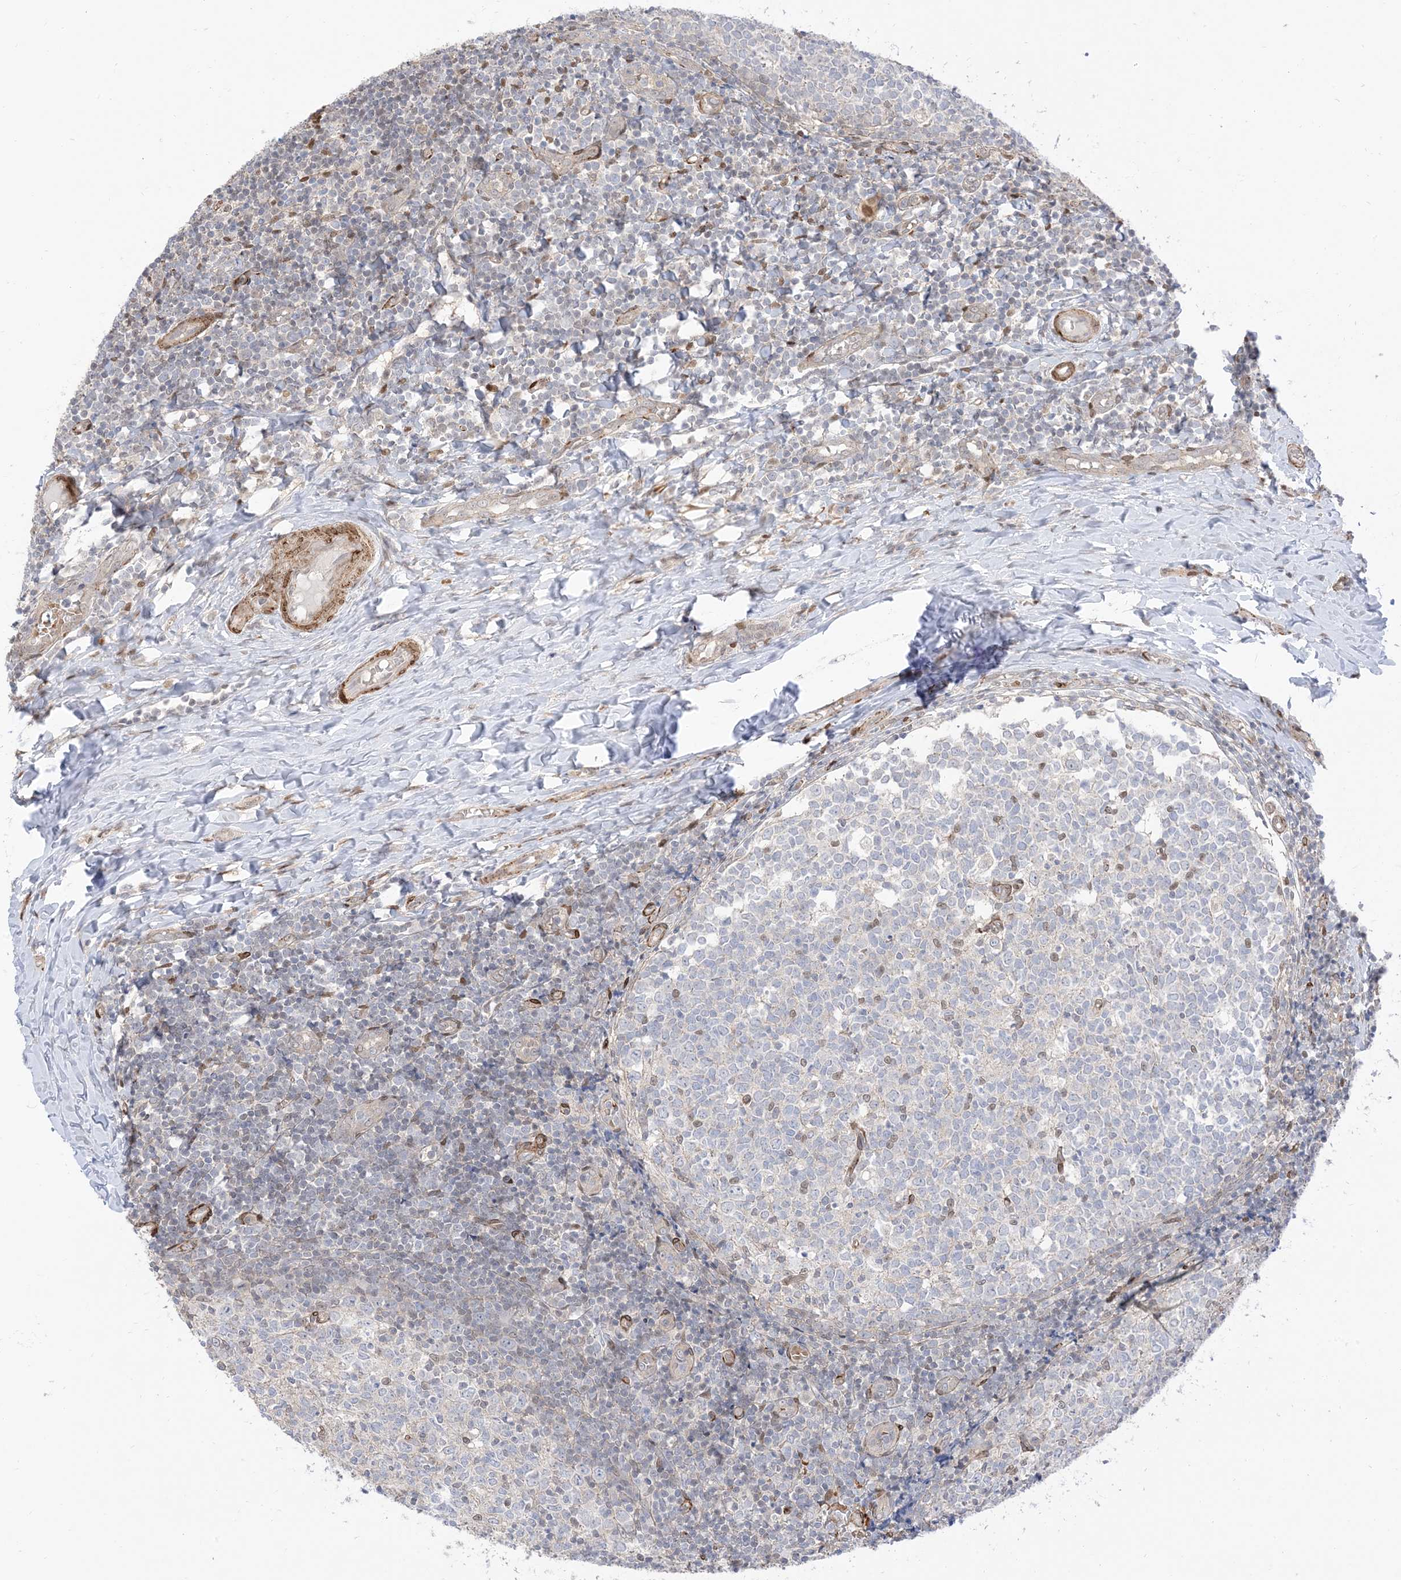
{"staining": {"intensity": "weak", "quantity": "<25%", "location": "nuclear"}, "tissue": "tonsil", "cell_type": "Germinal center cells", "image_type": "normal", "snomed": [{"axis": "morphology", "description": "Normal tissue, NOS"}, {"axis": "topography", "description": "Tonsil"}], "caption": "Human tonsil stained for a protein using immunohistochemistry (IHC) reveals no expression in germinal center cells.", "gene": "RIN1", "patient": {"sex": "female", "age": 19}}